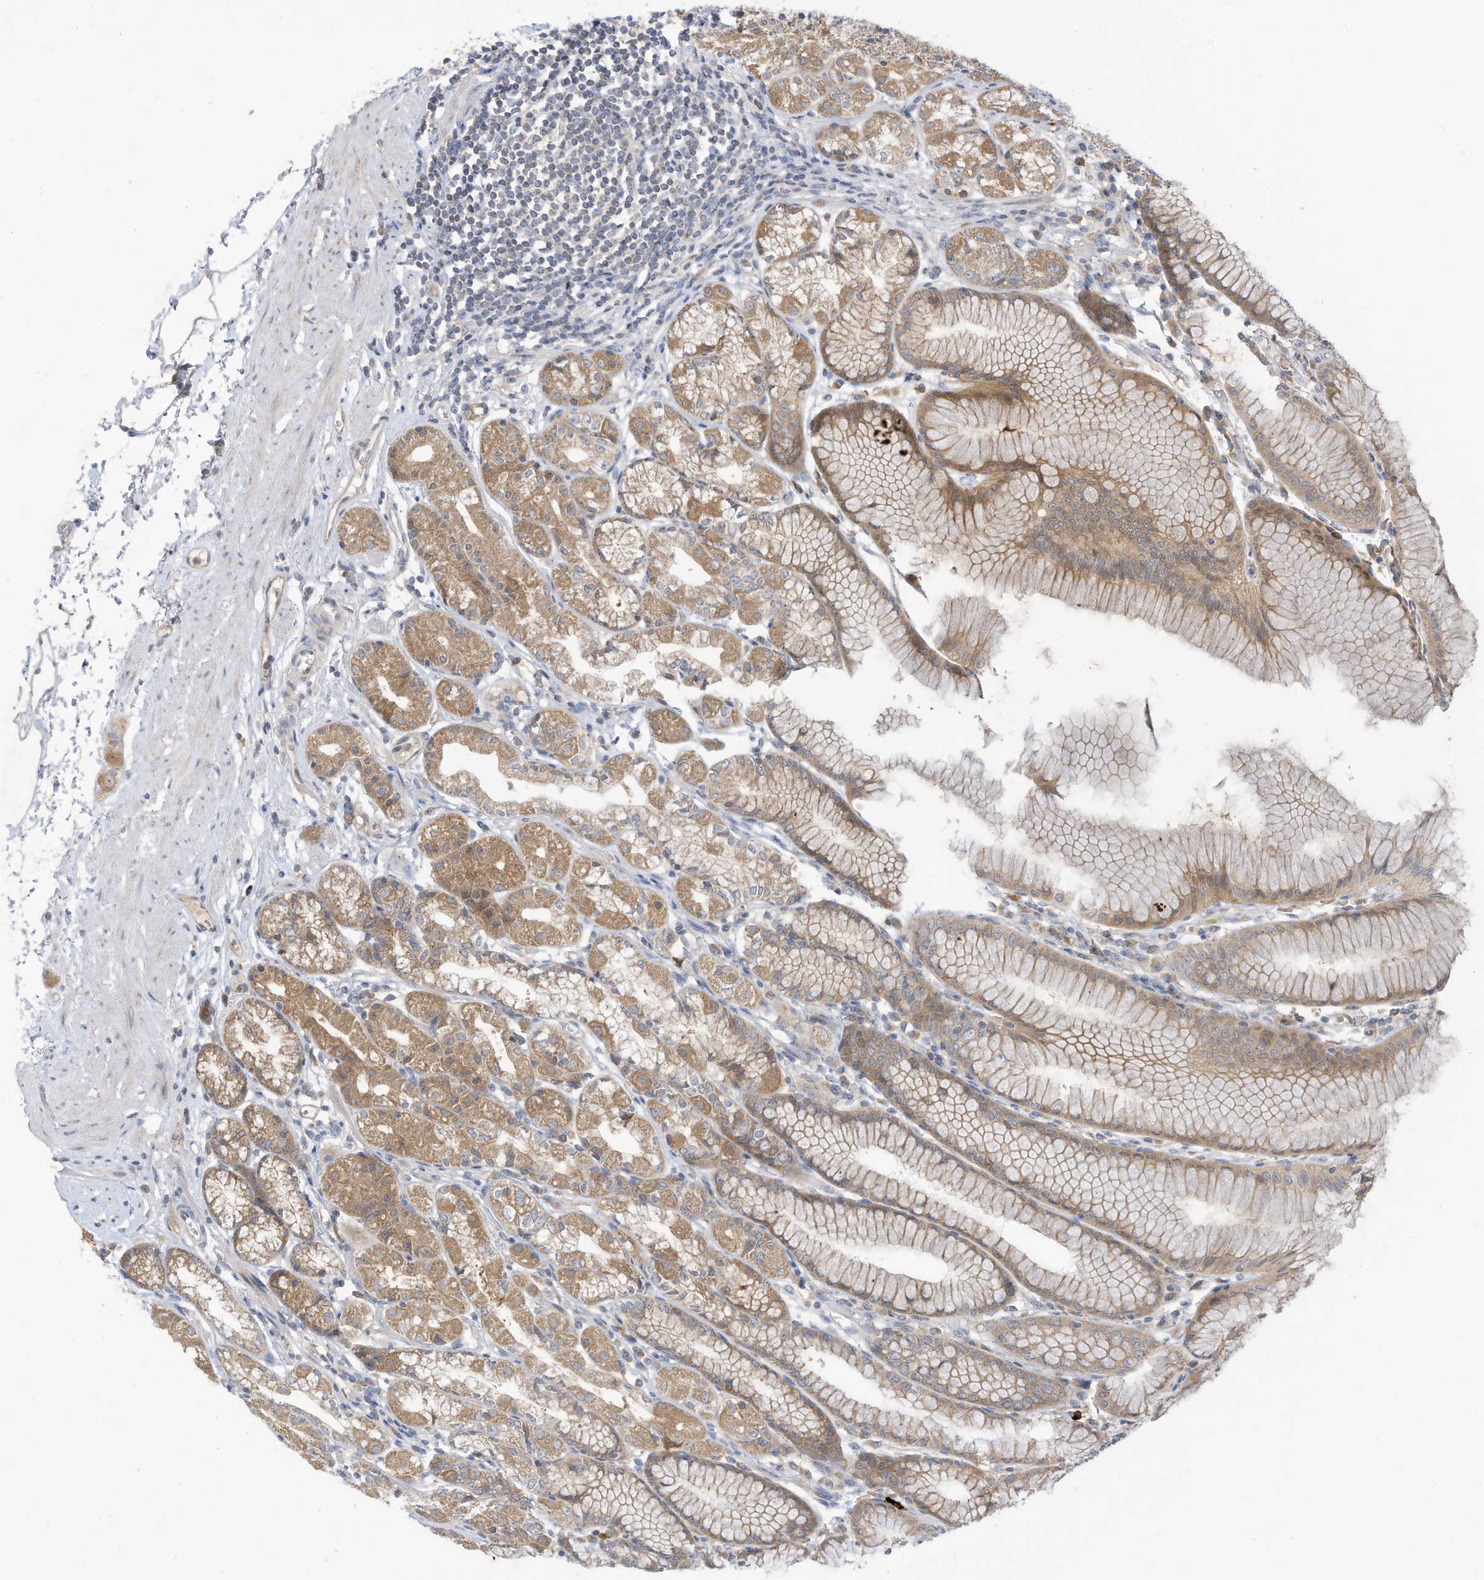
{"staining": {"intensity": "moderate", "quantity": ">75%", "location": "cytoplasmic/membranous"}, "tissue": "stomach", "cell_type": "Glandular cells", "image_type": "normal", "snomed": [{"axis": "morphology", "description": "Normal tissue, NOS"}, {"axis": "topography", "description": "Stomach"}], "caption": "A medium amount of moderate cytoplasmic/membranous expression is present in approximately >75% of glandular cells in normal stomach.", "gene": "LRRN2", "patient": {"sex": "female", "age": 57}}